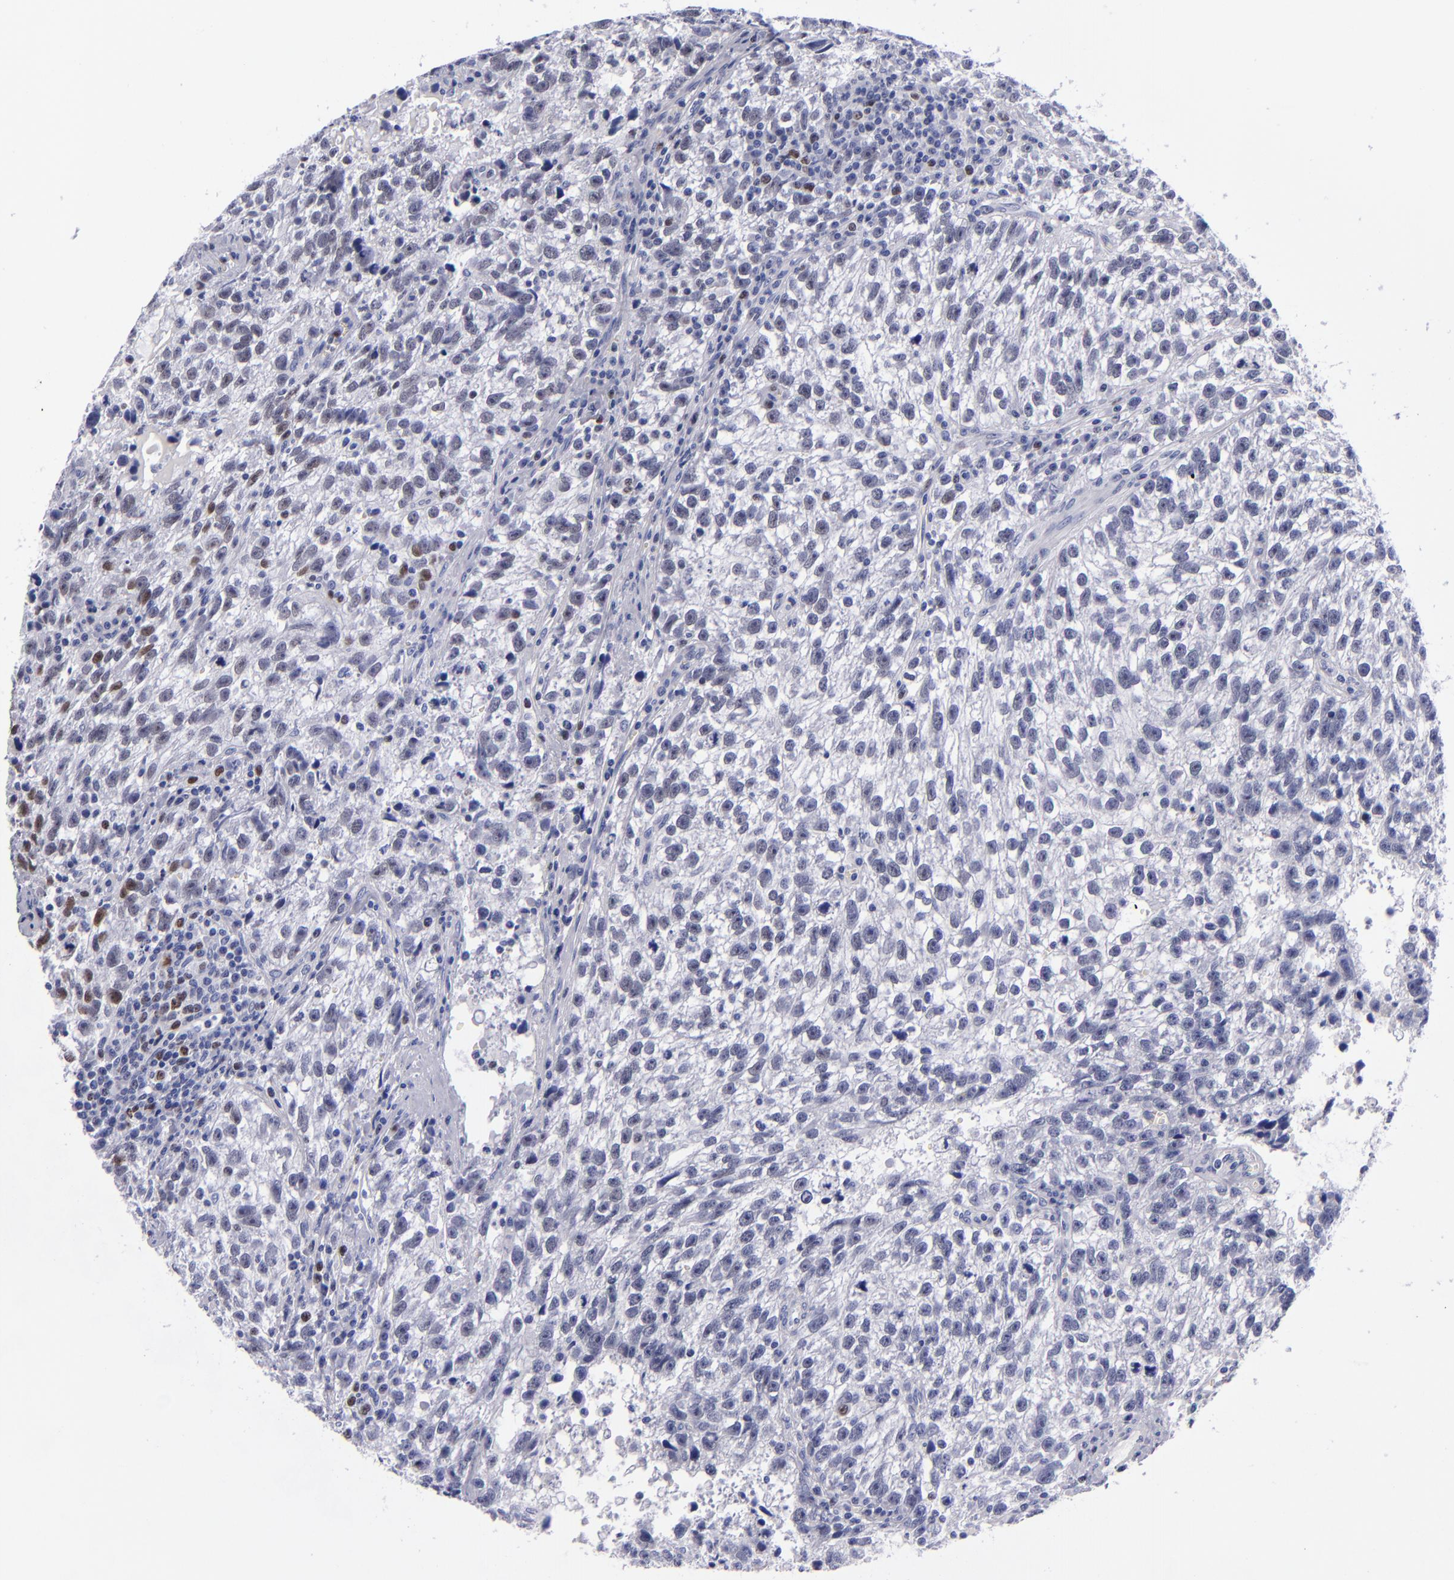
{"staining": {"intensity": "negative", "quantity": "none", "location": "none"}, "tissue": "testis cancer", "cell_type": "Tumor cells", "image_type": "cancer", "snomed": [{"axis": "morphology", "description": "Seminoma, NOS"}, {"axis": "topography", "description": "Testis"}], "caption": "A high-resolution photomicrograph shows IHC staining of testis cancer, which shows no significant positivity in tumor cells.", "gene": "MCM7", "patient": {"sex": "male", "age": 38}}